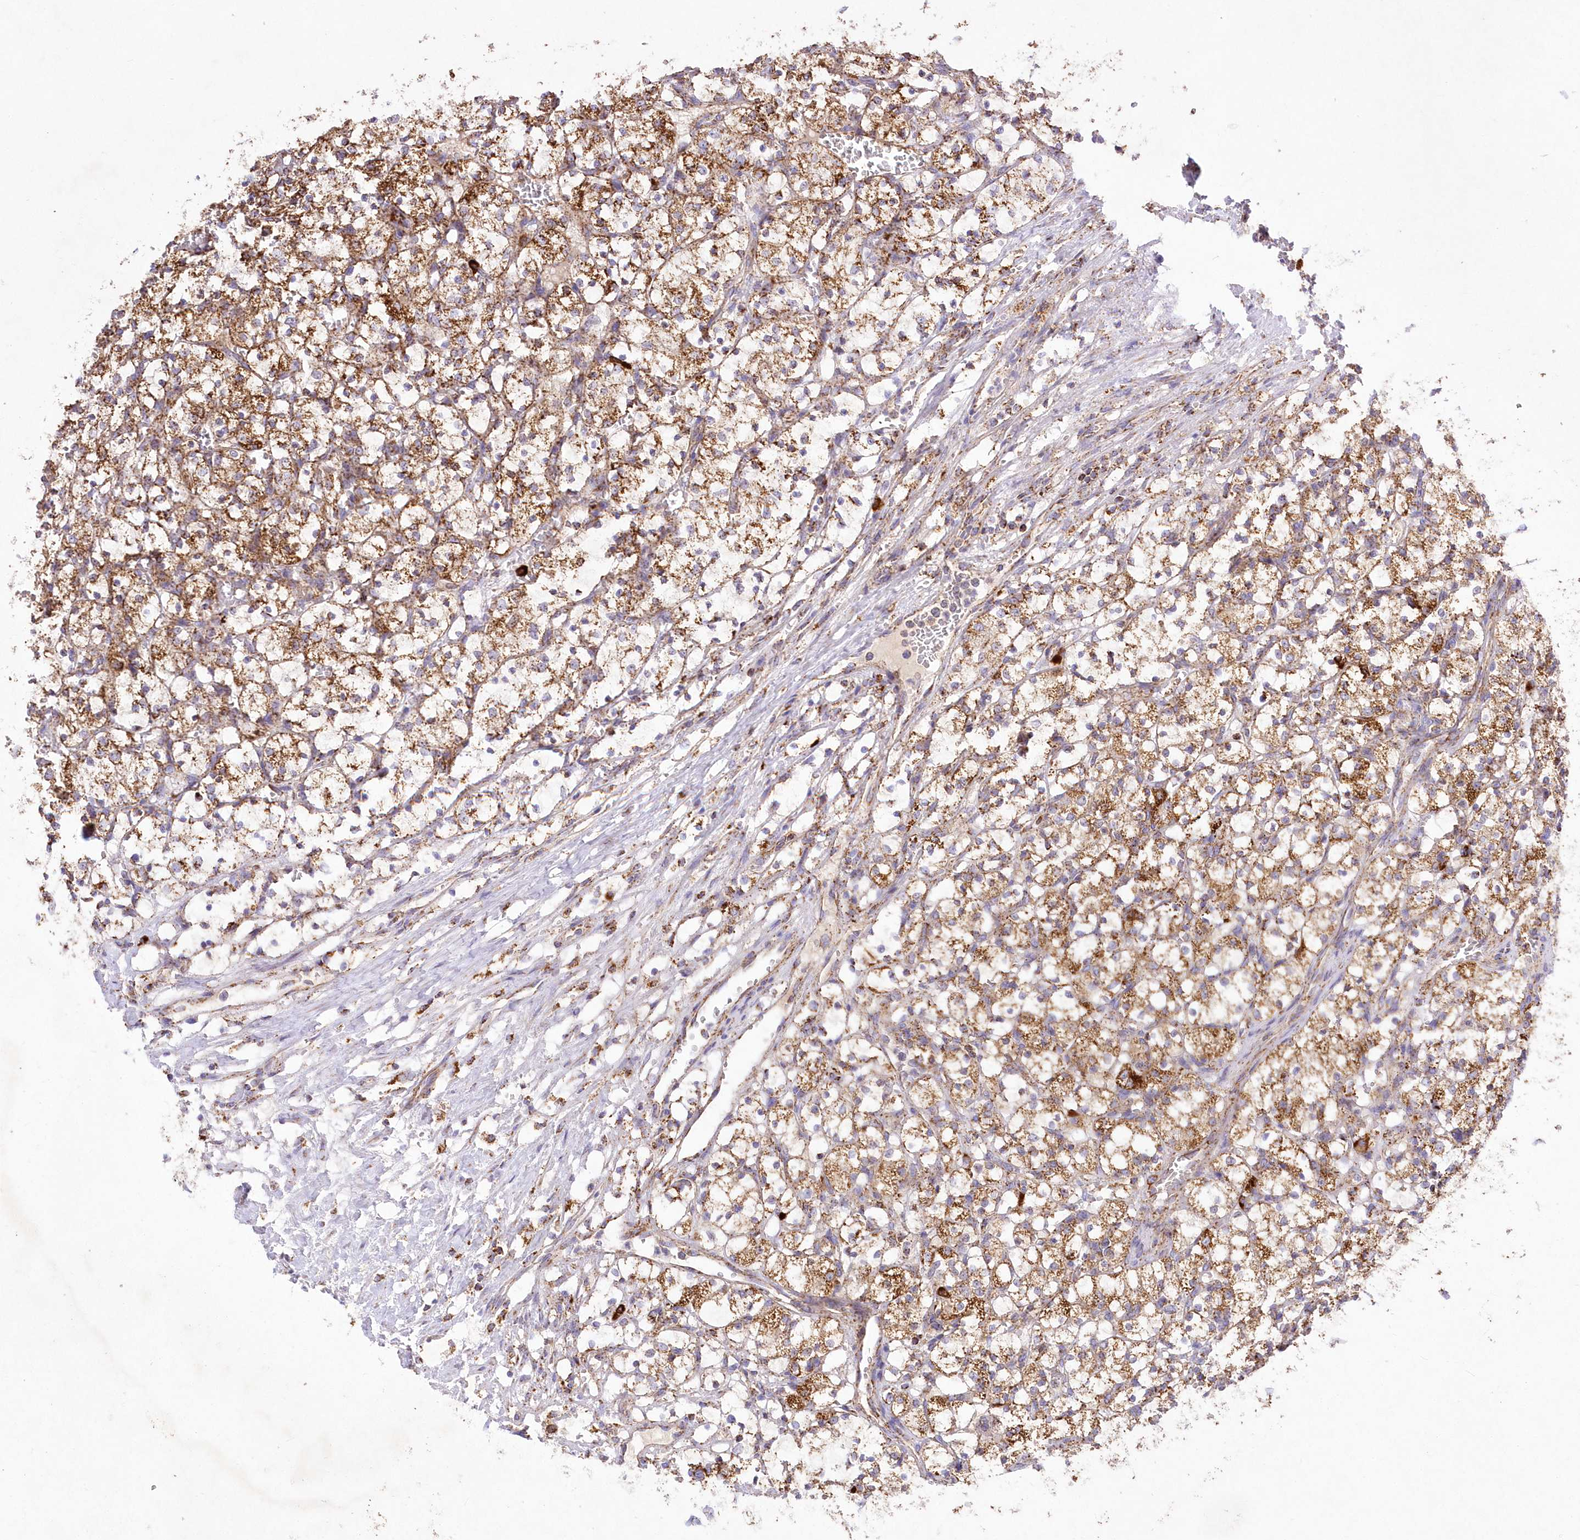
{"staining": {"intensity": "moderate", "quantity": ">75%", "location": "cytoplasmic/membranous"}, "tissue": "renal cancer", "cell_type": "Tumor cells", "image_type": "cancer", "snomed": [{"axis": "morphology", "description": "Adenocarcinoma, NOS"}, {"axis": "topography", "description": "Kidney"}], "caption": "This photomicrograph displays IHC staining of renal adenocarcinoma, with medium moderate cytoplasmic/membranous expression in approximately >75% of tumor cells.", "gene": "ASNSD1", "patient": {"sex": "female", "age": 69}}